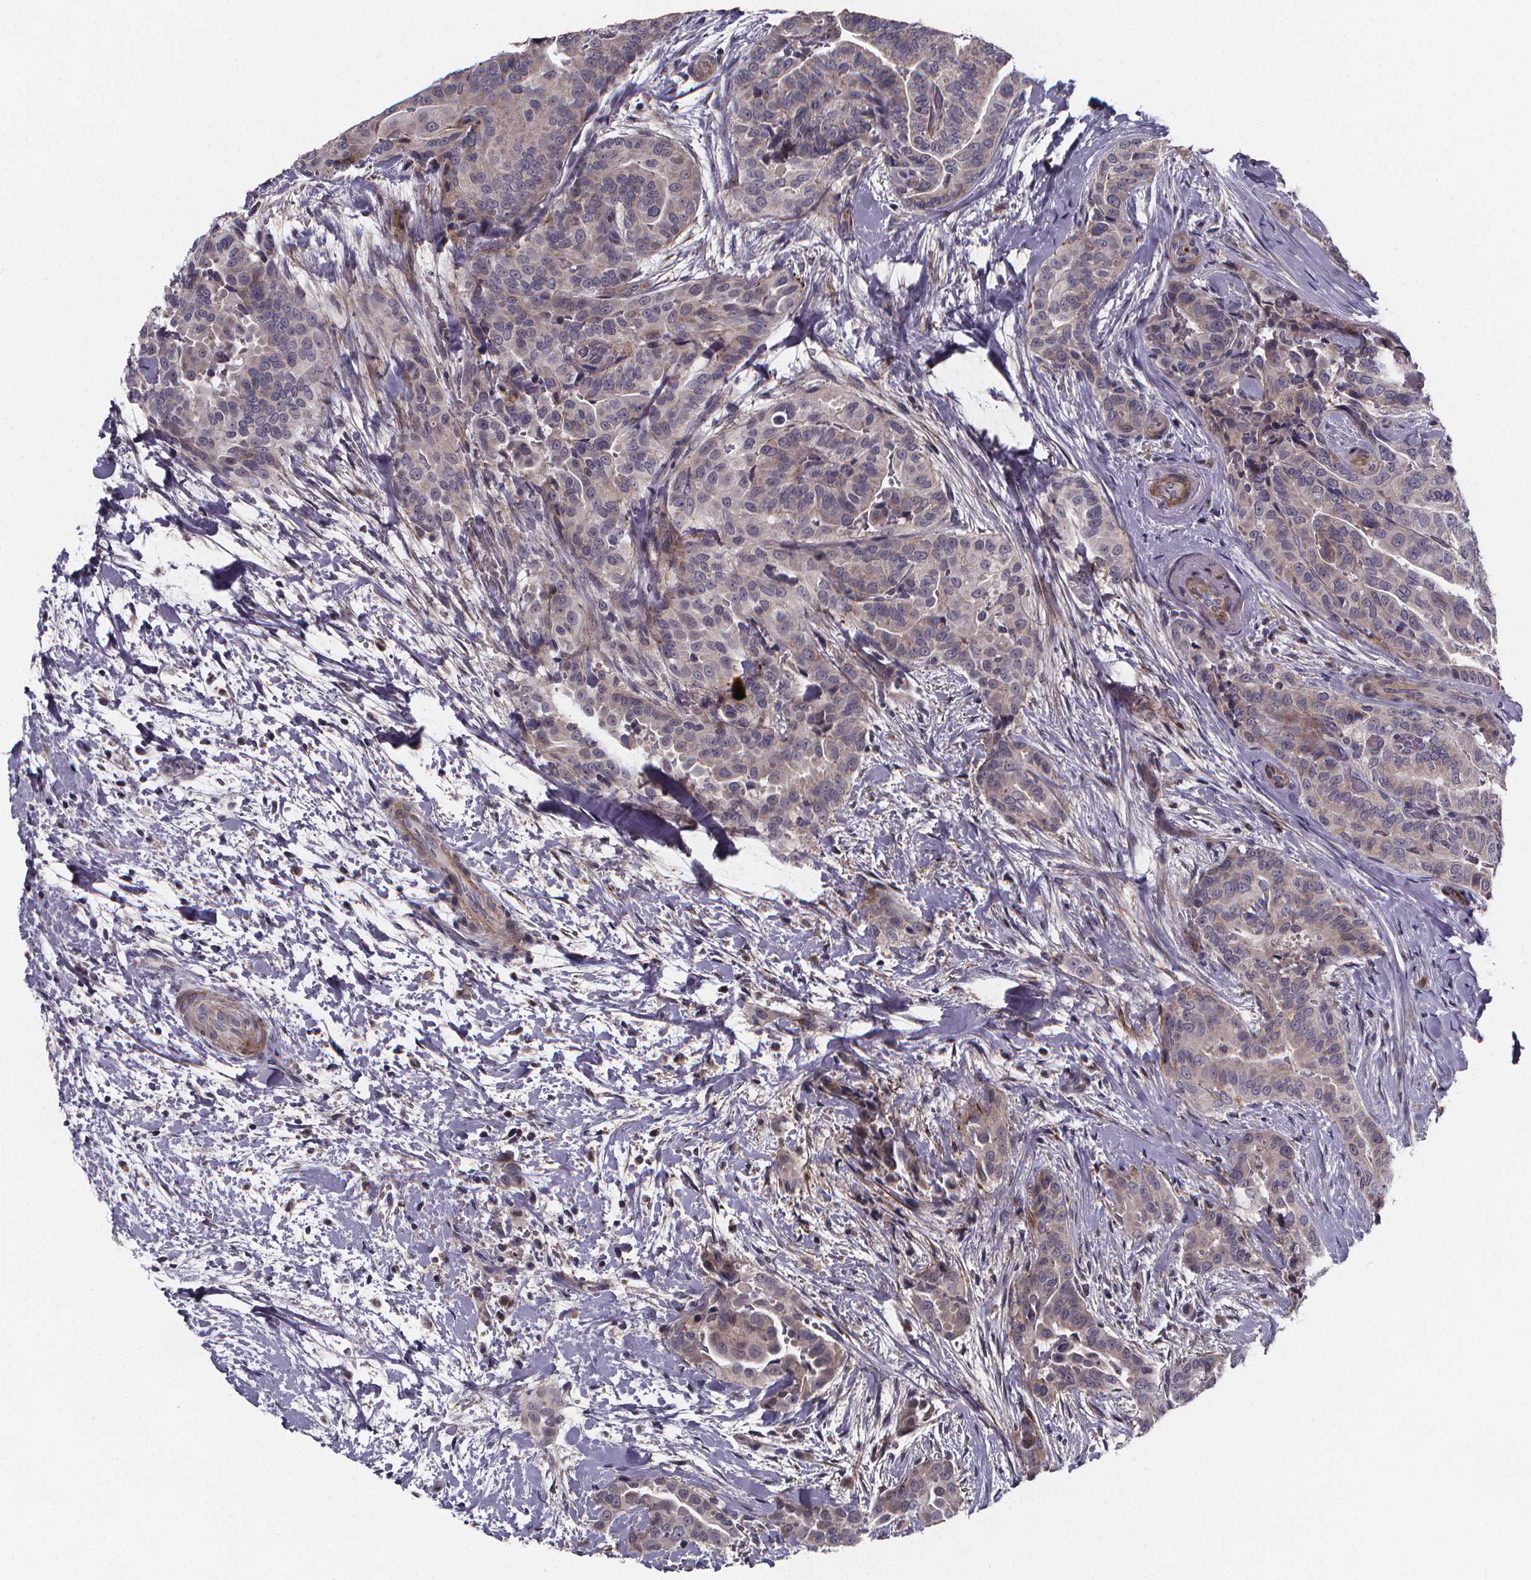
{"staining": {"intensity": "weak", "quantity": "<25%", "location": "cytoplasmic/membranous"}, "tissue": "thyroid cancer", "cell_type": "Tumor cells", "image_type": "cancer", "snomed": [{"axis": "morphology", "description": "Papillary adenocarcinoma, NOS"}, {"axis": "topography", "description": "Thyroid gland"}], "caption": "Tumor cells show no significant protein positivity in thyroid cancer.", "gene": "FBXW2", "patient": {"sex": "male", "age": 61}}